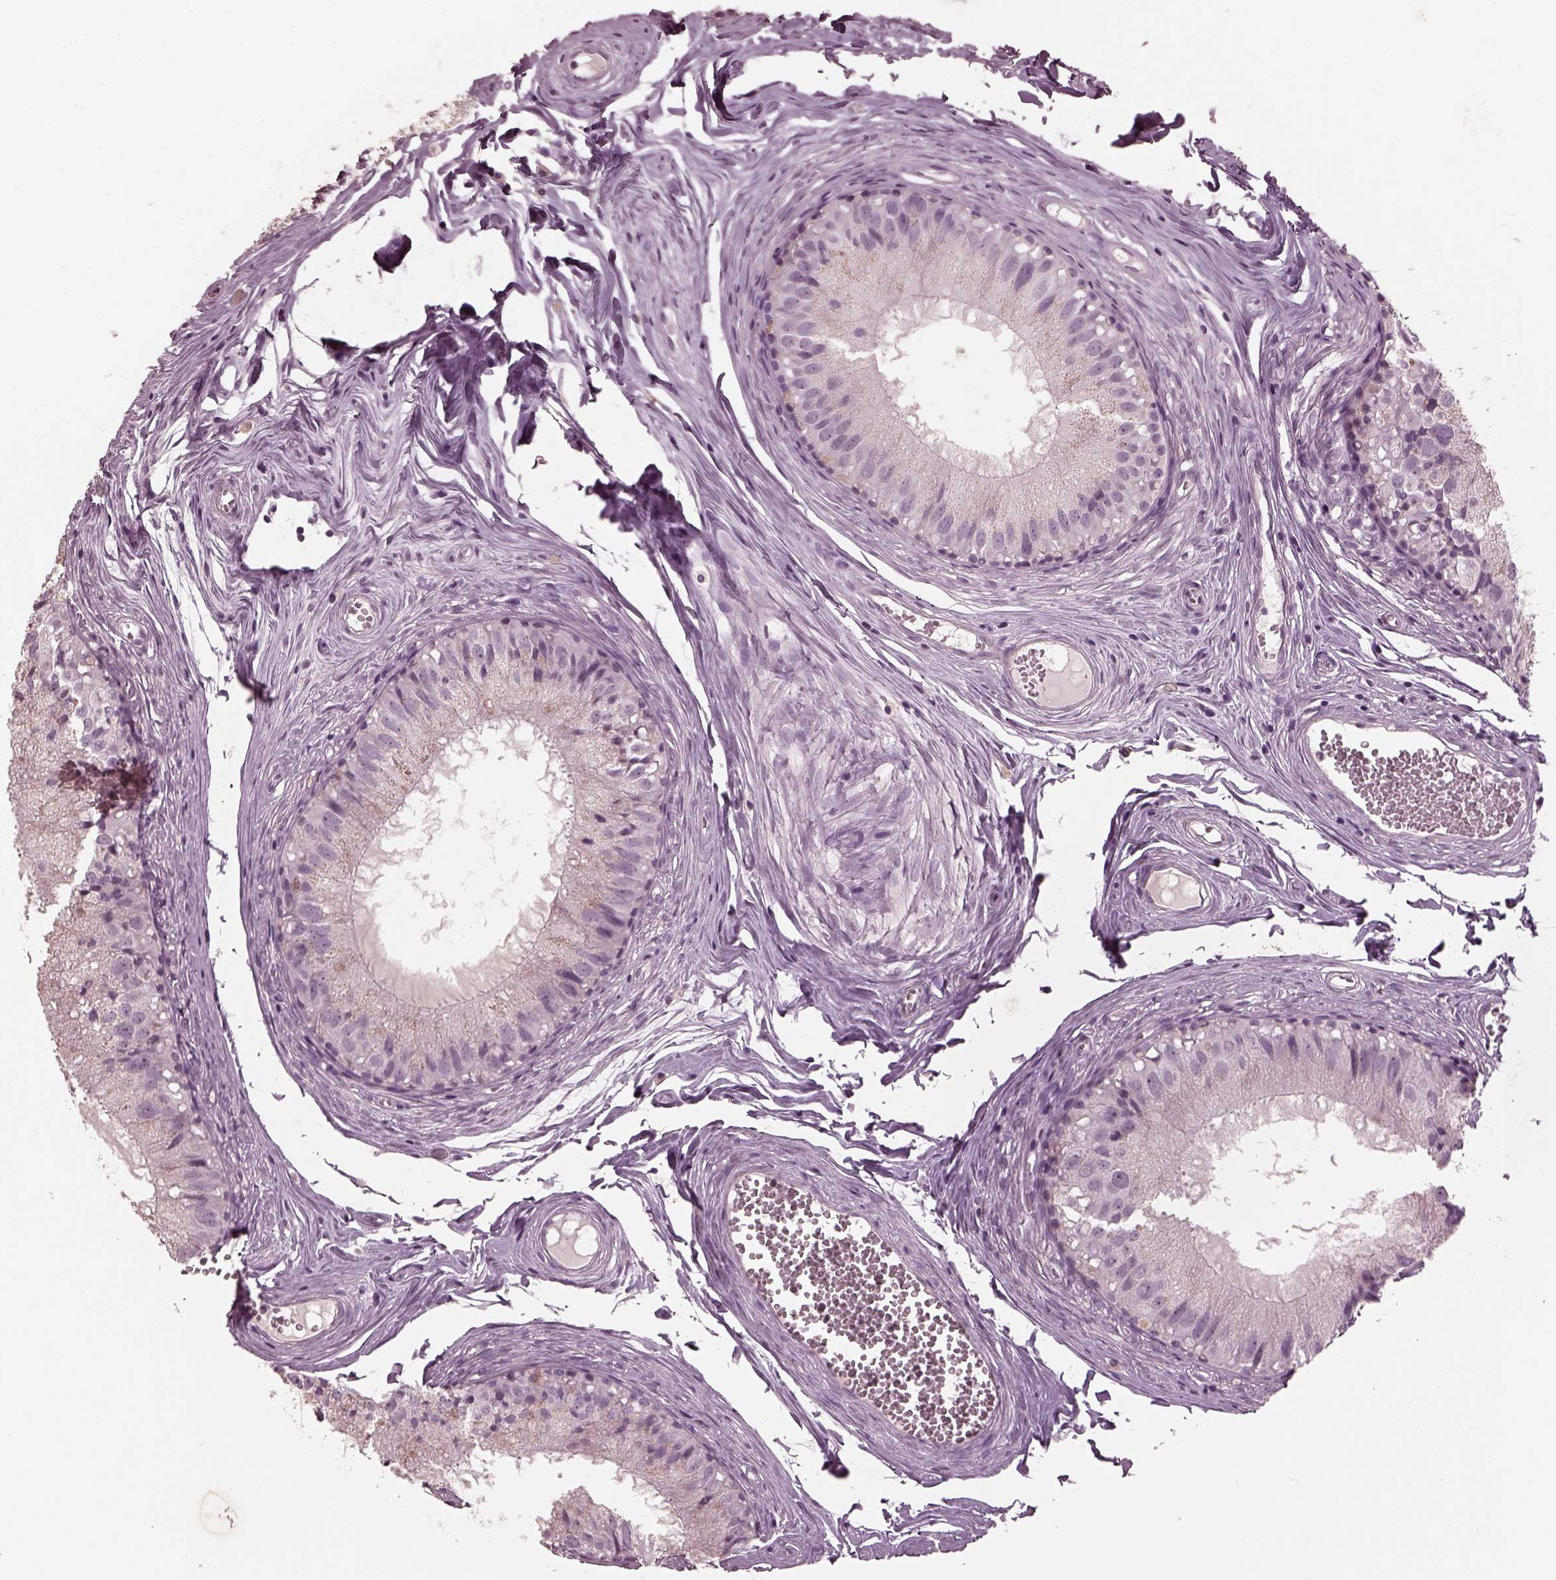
{"staining": {"intensity": "negative", "quantity": "none", "location": "none"}, "tissue": "epididymis", "cell_type": "Glandular cells", "image_type": "normal", "snomed": [{"axis": "morphology", "description": "Normal tissue, NOS"}, {"axis": "topography", "description": "Epididymis"}], "caption": "Benign epididymis was stained to show a protein in brown. There is no significant staining in glandular cells. (DAB immunohistochemistry (IHC) visualized using brightfield microscopy, high magnification).", "gene": "RCVRN", "patient": {"sex": "male", "age": 45}}